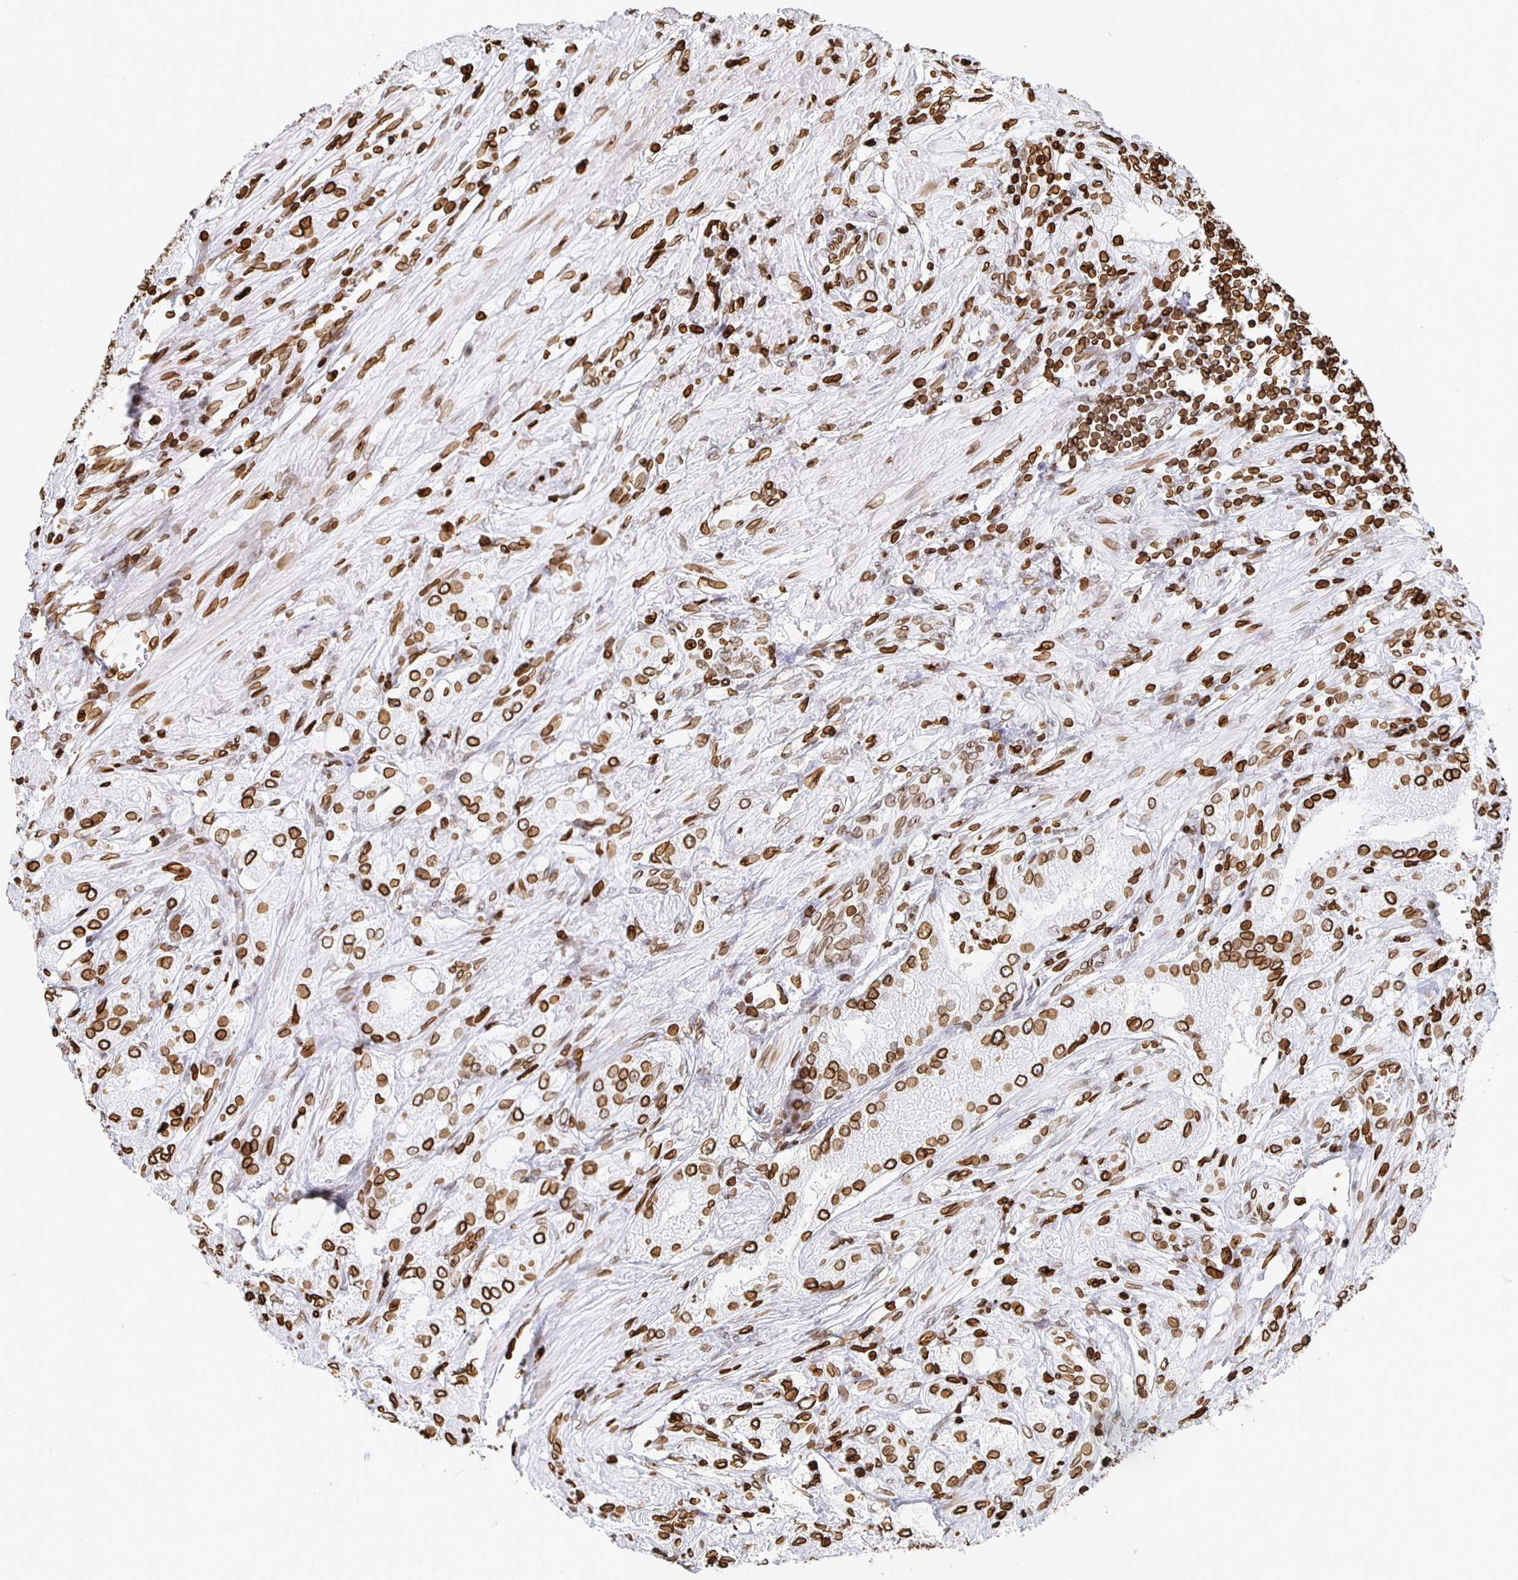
{"staining": {"intensity": "moderate", "quantity": ">75%", "location": "cytoplasmic/membranous,nuclear"}, "tissue": "prostate cancer", "cell_type": "Tumor cells", "image_type": "cancer", "snomed": [{"axis": "morphology", "description": "Adenocarcinoma, High grade"}, {"axis": "topography", "description": "Prostate"}], "caption": "An immunohistochemistry (IHC) image of neoplastic tissue is shown. Protein staining in brown shows moderate cytoplasmic/membranous and nuclear positivity in prostate cancer within tumor cells. The staining was performed using DAB, with brown indicating positive protein expression. Nuclei are stained blue with hematoxylin.", "gene": "LMNB1", "patient": {"sex": "male", "age": 61}}